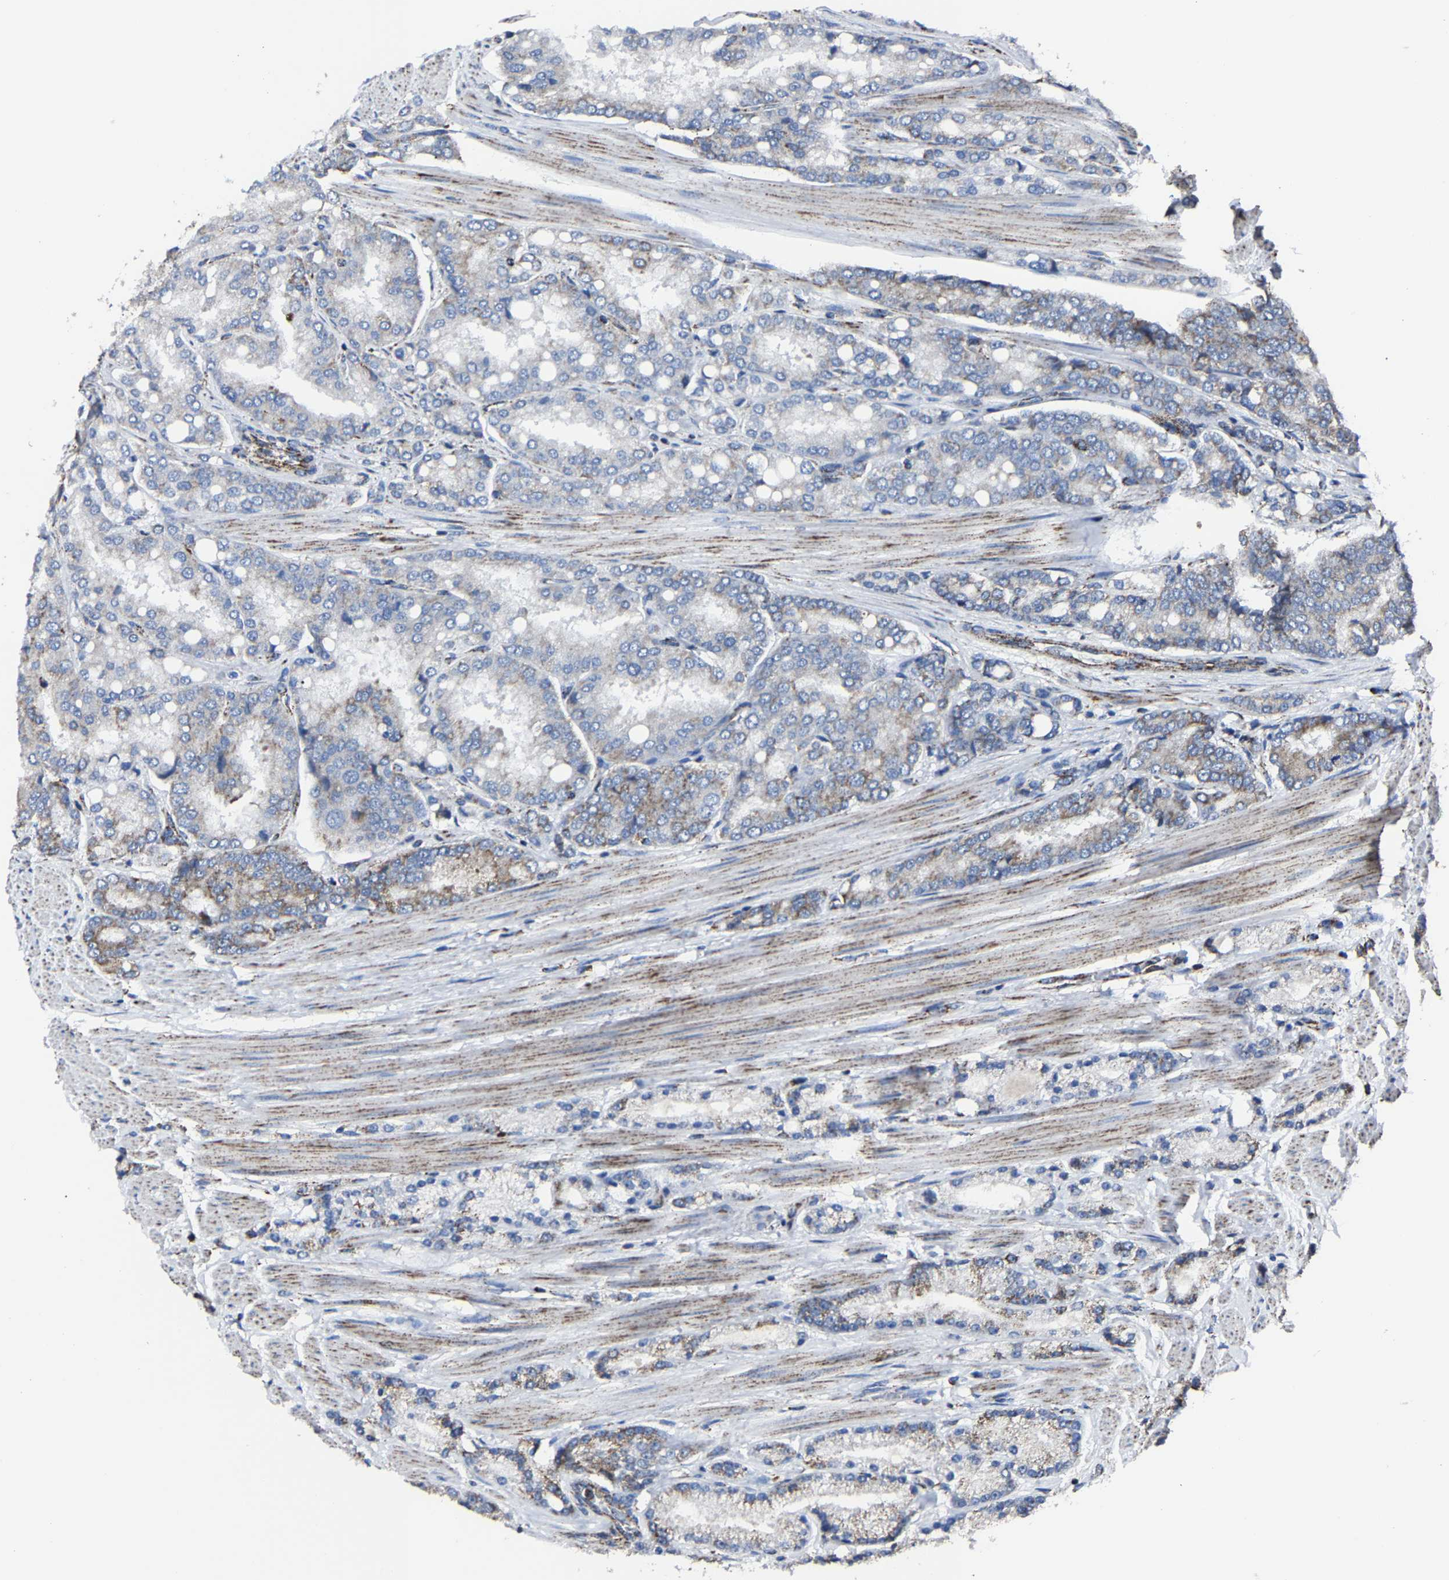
{"staining": {"intensity": "weak", "quantity": "<25%", "location": "cytoplasmic/membranous"}, "tissue": "prostate cancer", "cell_type": "Tumor cells", "image_type": "cancer", "snomed": [{"axis": "morphology", "description": "Adenocarcinoma, High grade"}, {"axis": "topography", "description": "Prostate"}], "caption": "Tumor cells show no significant expression in prostate cancer (adenocarcinoma (high-grade)).", "gene": "NDUFV3", "patient": {"sex": "male", "age": 50}}